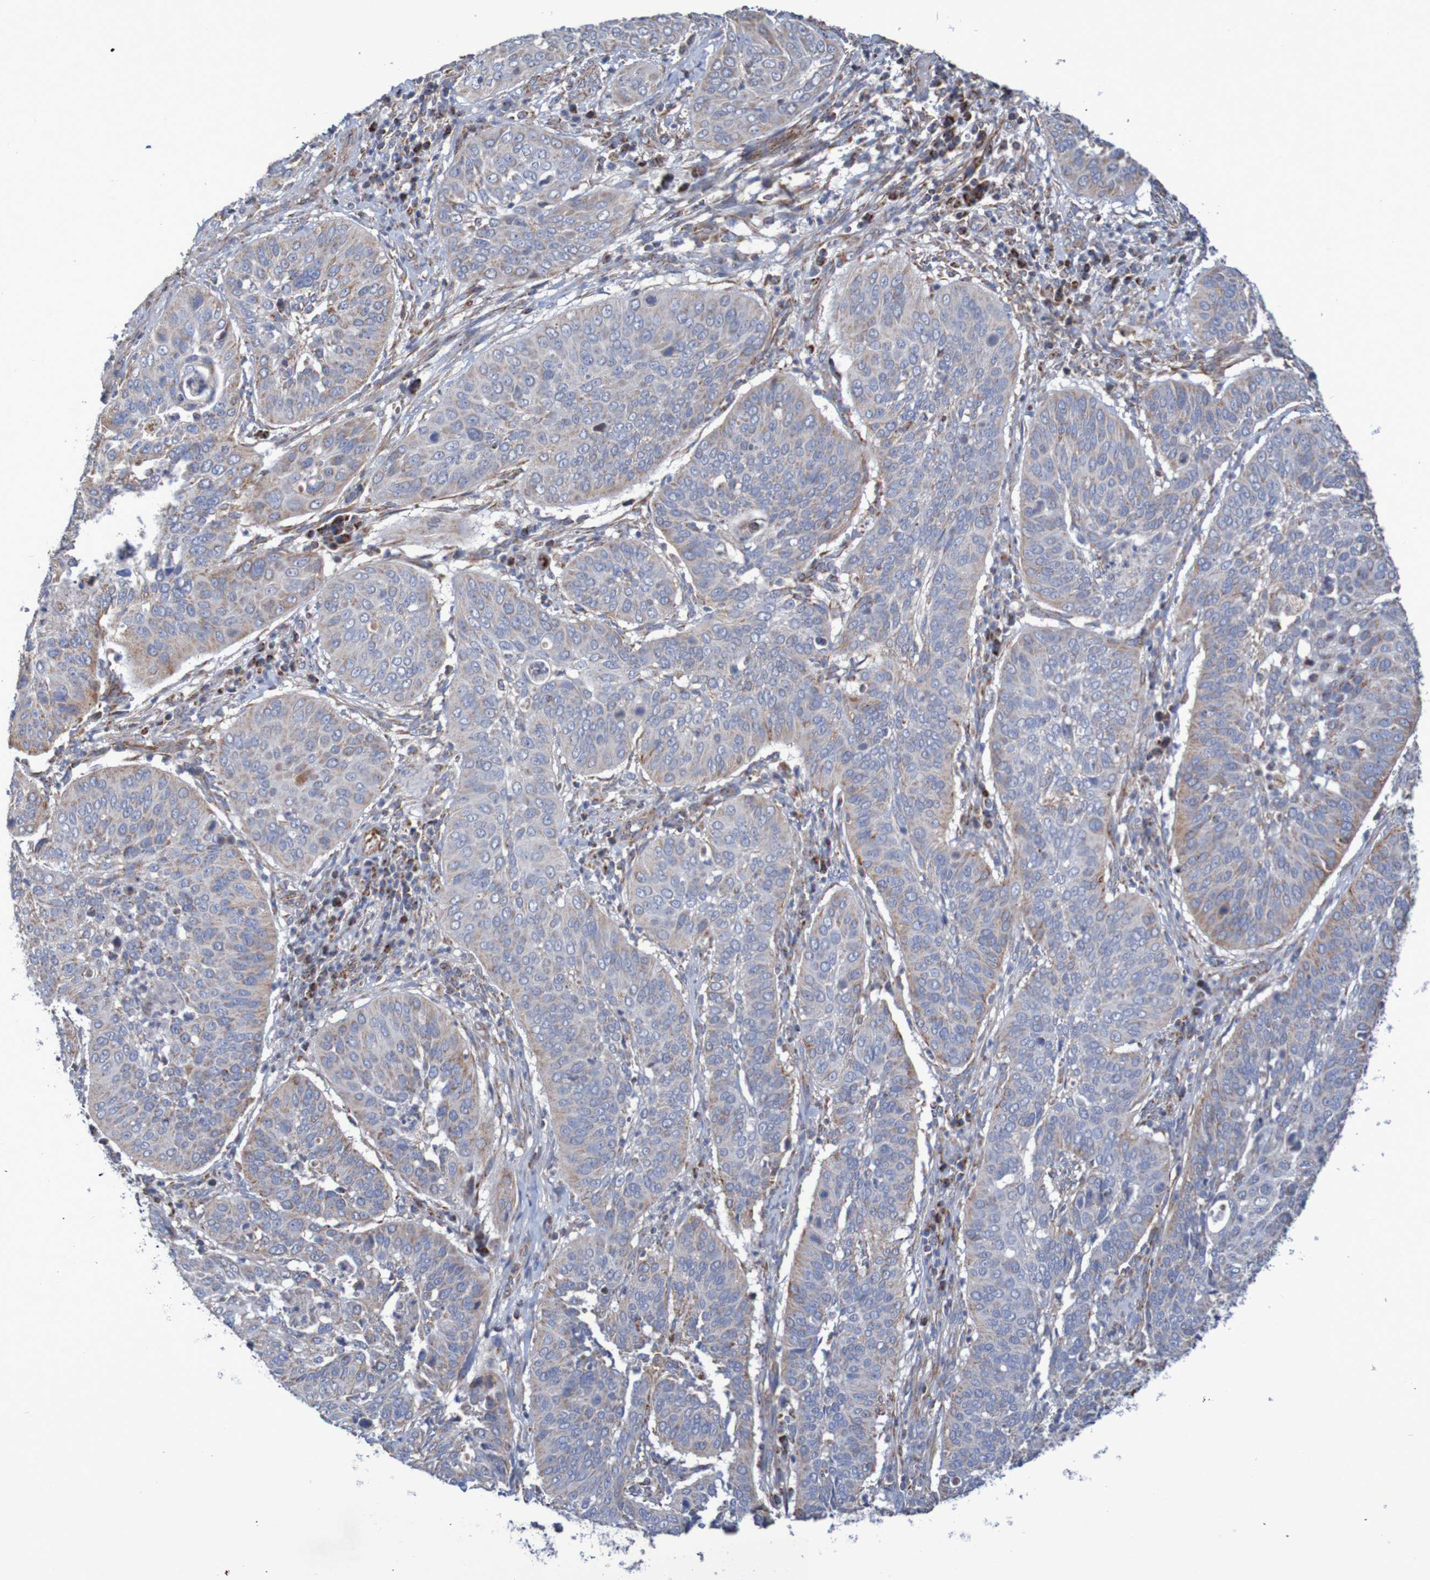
{"staining": {"intensity": "weak", "quantity": ">75%", "location": "cytoplasmic/membranous"}, "tissue": "cervical cancer", "cell_type": "Tumor cells", "image_type": "cancer", "snomed": [{"axis": "morphology", "description": "Normal tissue, NOS"}, {"axis": "morphology", "description": "Squamous cell carcinoma, NOS"}, {"axis": "topography", "description": "Cervix"}], "caption": "Weak cytoplasmic/membranous expression for a protein is present in about >75% of tumor cells of squamous cell carcinoma (cervical) using immunohistochemistry (IHC).", "gene": "MMEL1", "patient": {"sex": "female", "age": 39}}